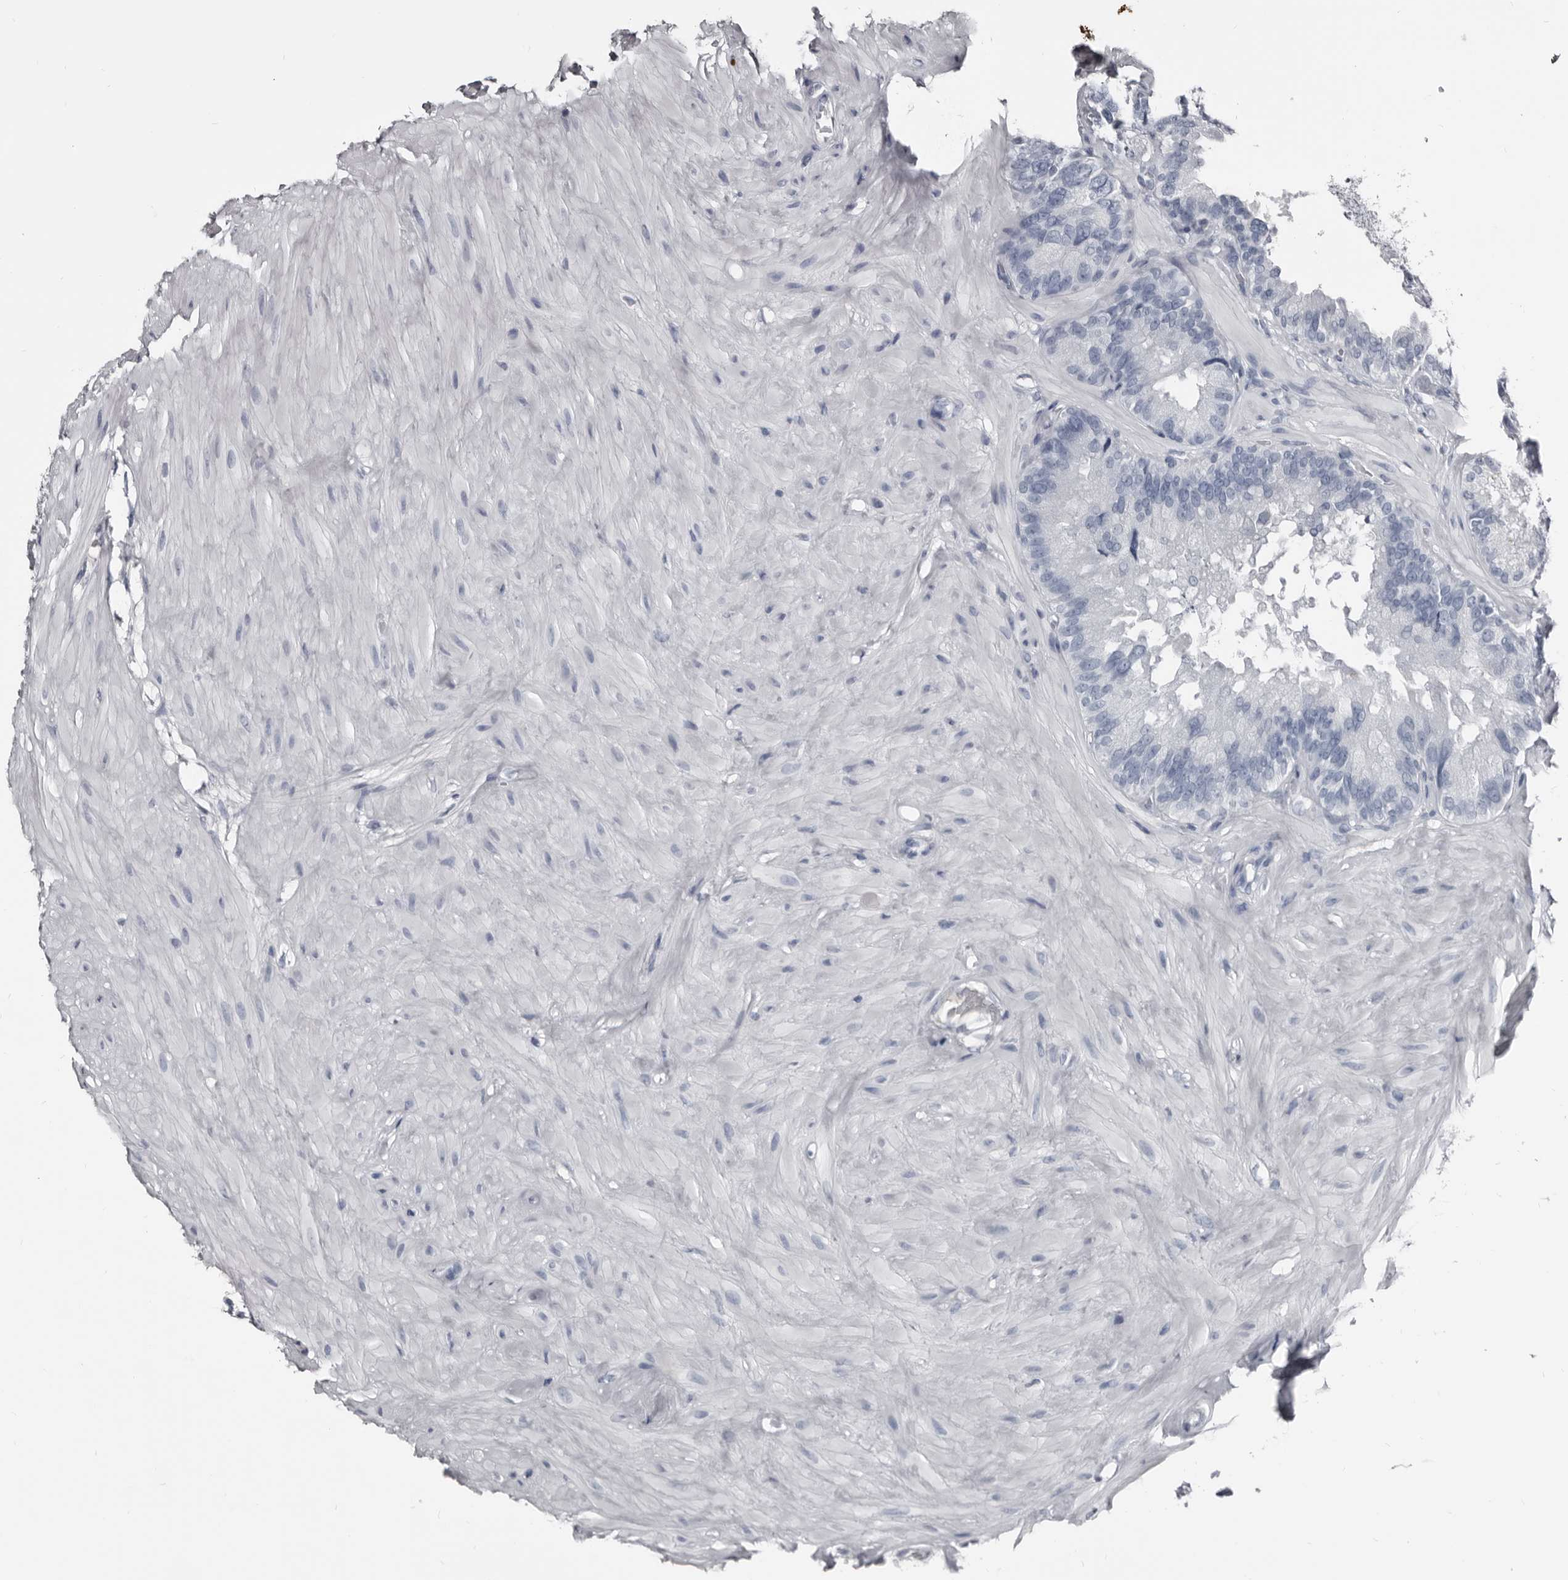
{"staining": {"intensity": "negative", "quantity": "none", "location": "none"}, "tissue": "seminal vesicle", "cell_type": "Glandular cells", "image_type": "normal", "snomed": [{"axis": "morphology", "description": "Normal tissue, NOS"}, {"axis": "topography", "description": "Seminal veicle"}], "caption": "Glandular cells show no significant protein expression in unremarkable seminal vesicle.", "gene": "GREB1", "patient": {"sex": "male", "age": 80}}